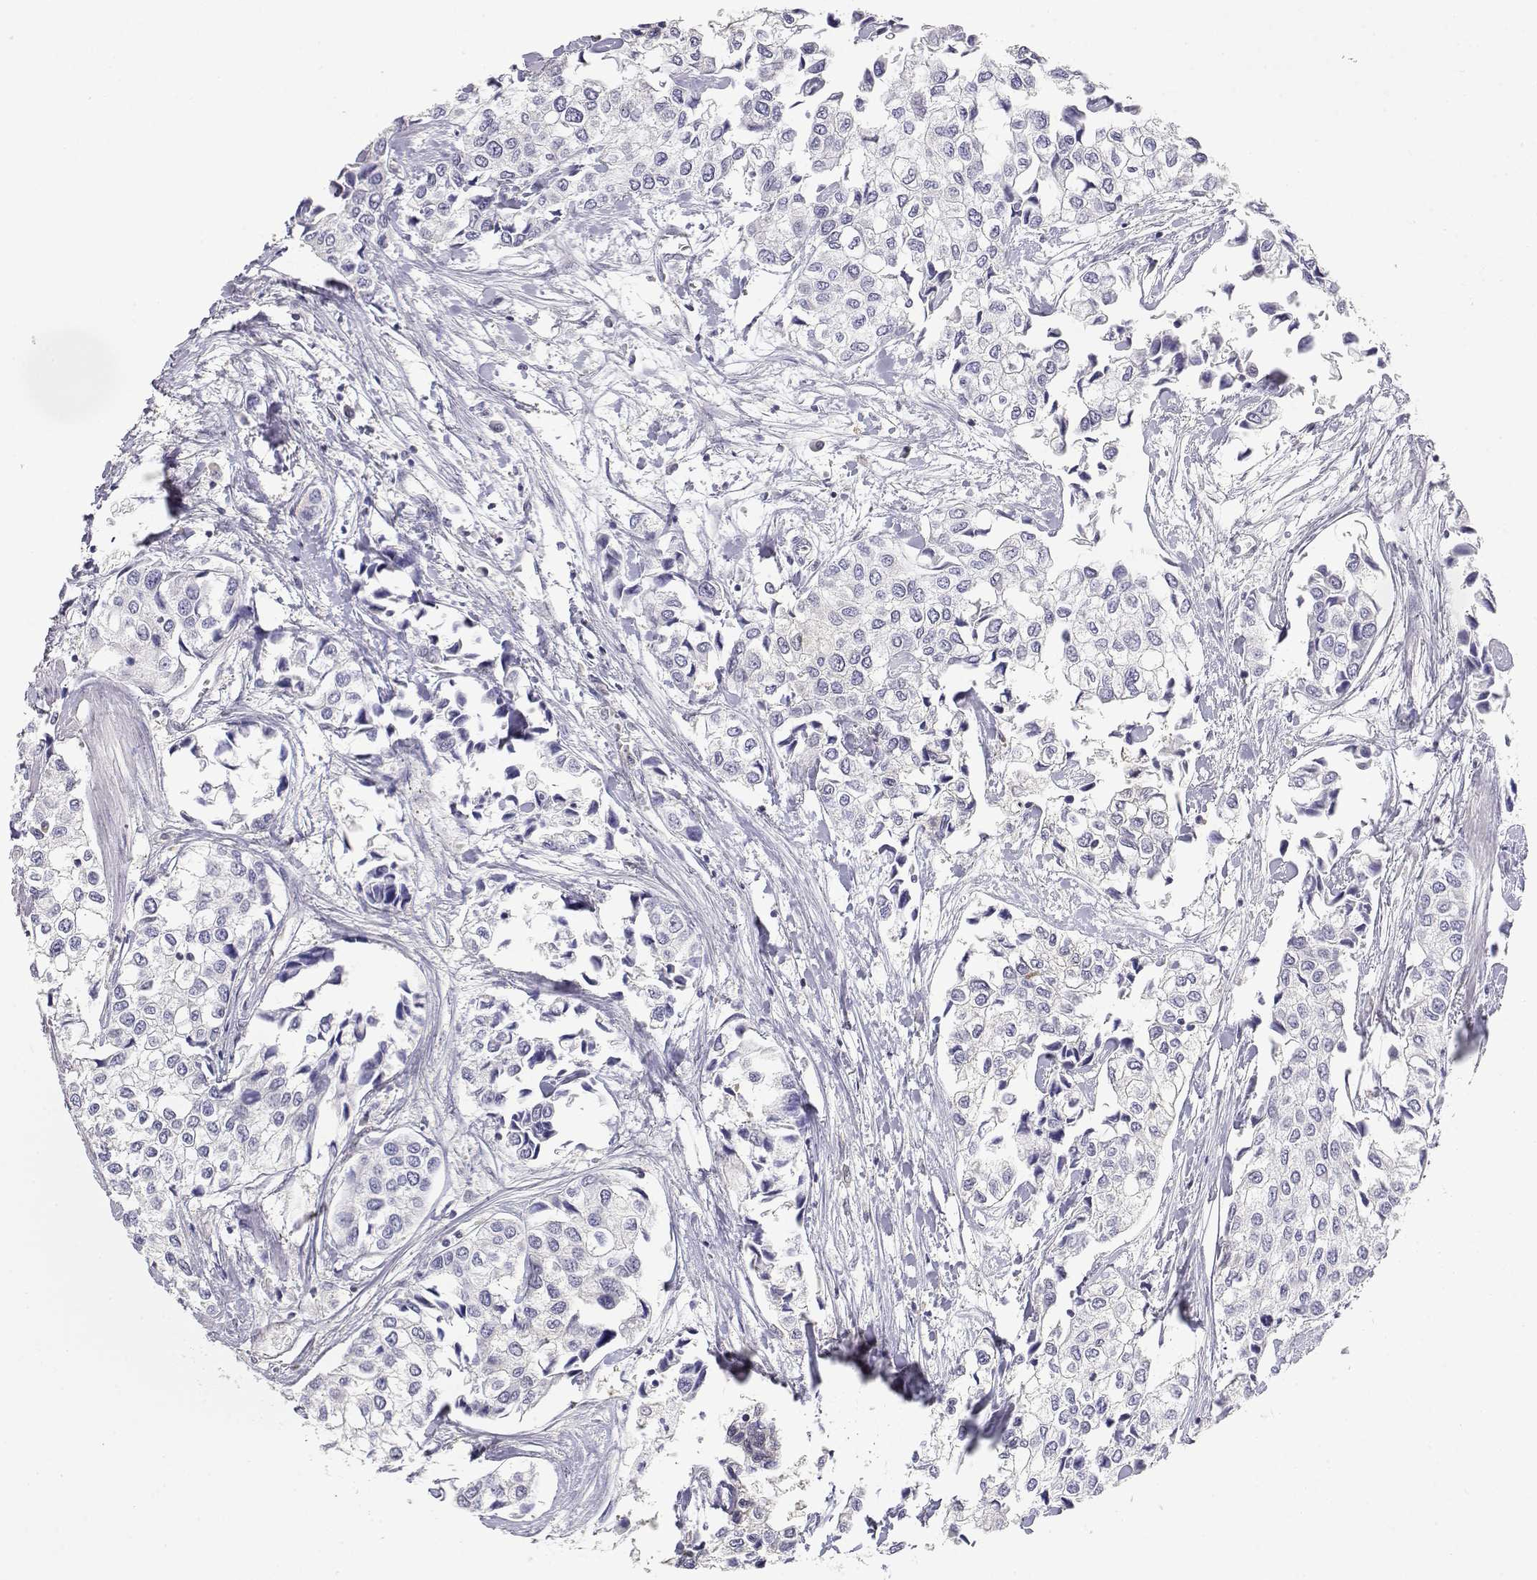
{"staining": {"intensity": "negative", "quantity": "none", "location": "none"}, "tissue": "urothelial cancer", "cell_type": "Tumor cells", "image_type": "cancer", "snomed": [{"axis": "morphology", "description": "Urothelial carcinoma, High grade"}, {"axis": "topography", "description": "Urinary bladder"}], "caption": "Immunohistochemical staining of human high-grade urothelial carcinoma exhibits no significant staining in tumor cells. (Brightfield microscopy of DAB (3,3'-diaminobenzidine) immunohistochemistry at high magnification).", "gene": "ADA", "patient": {"sex": "male", "age": 73}}